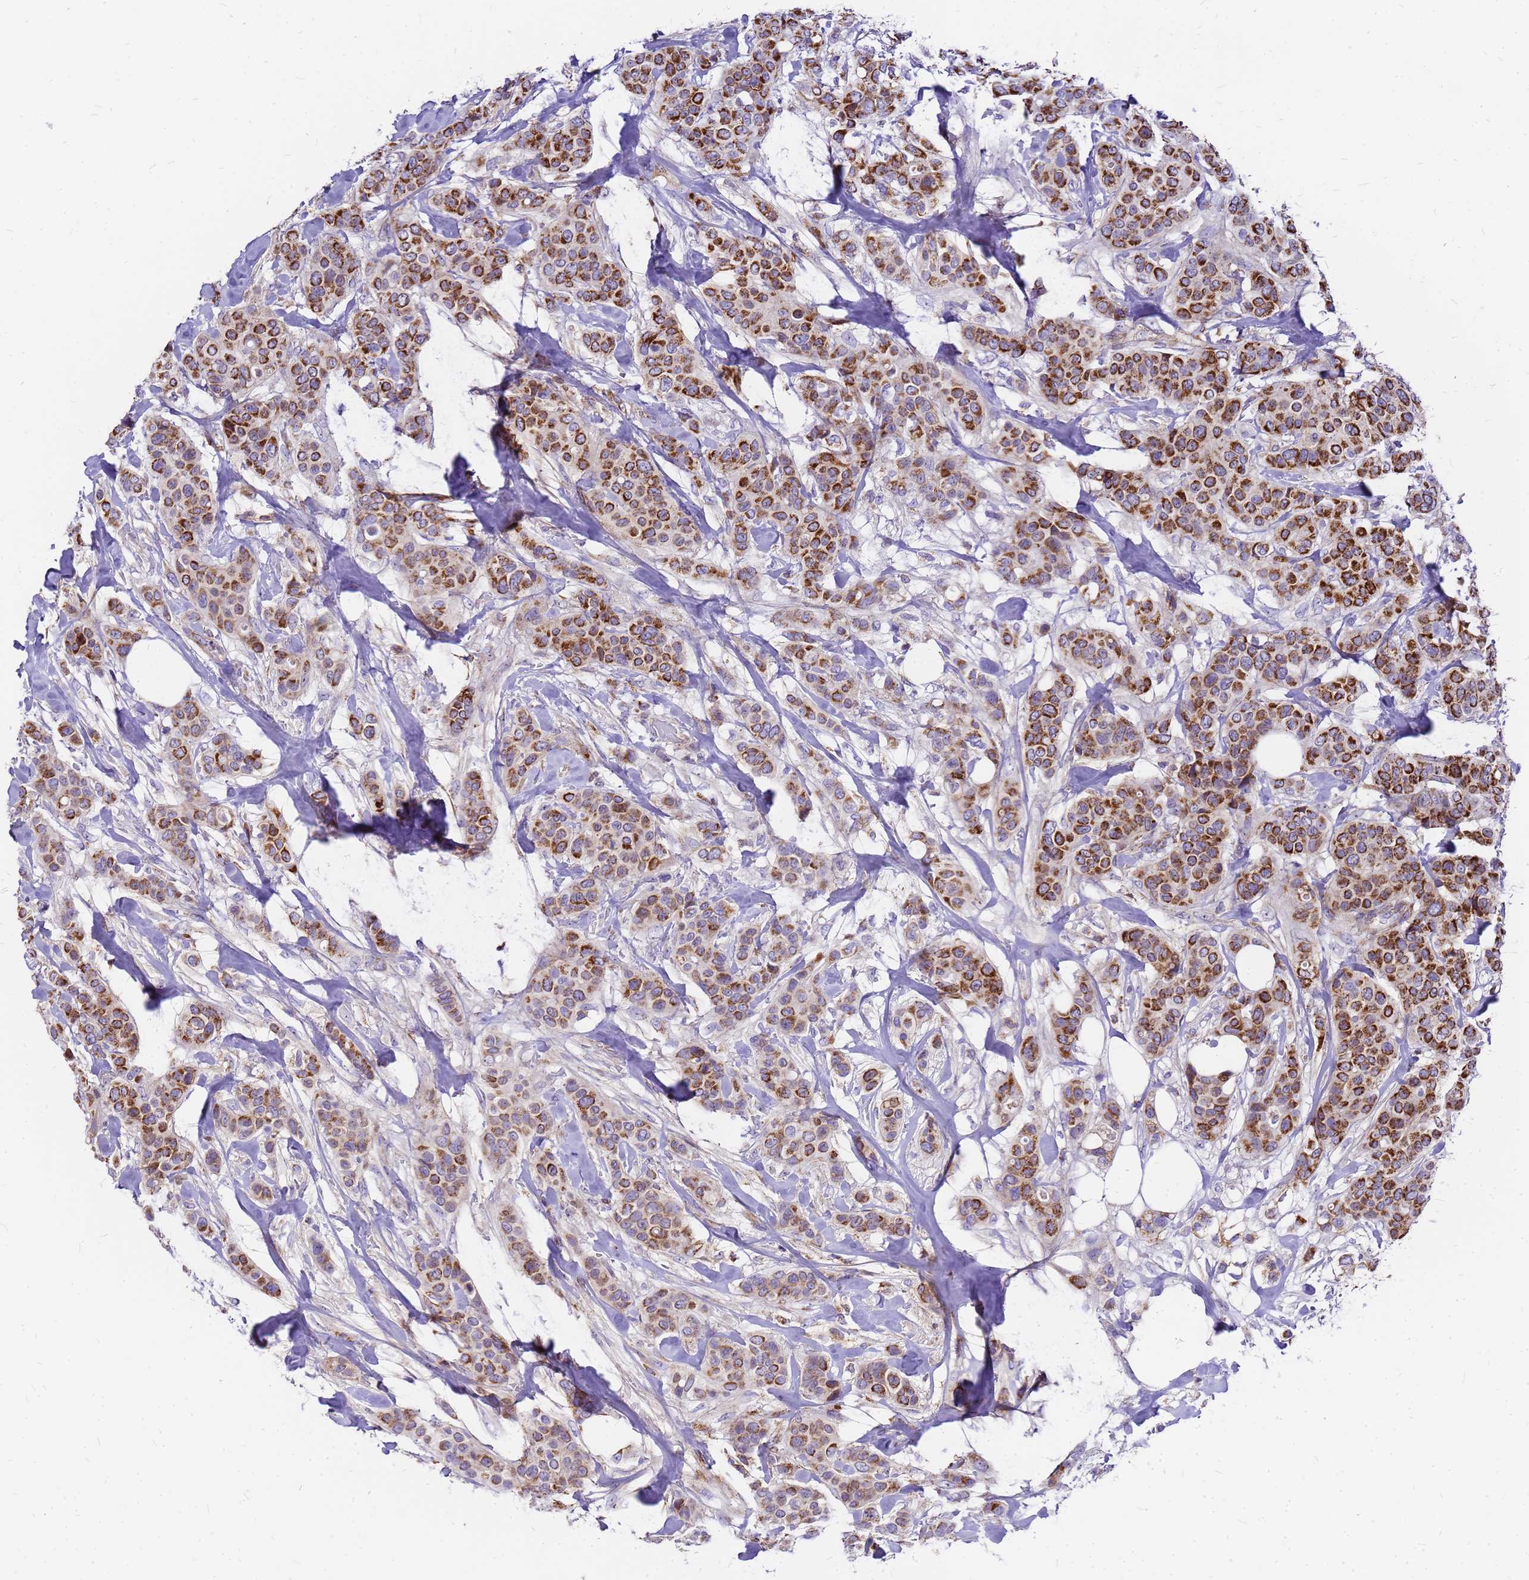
{"staining": {"intensity": "strong", "quantity": ">75%", "location": "cytoplasmic/membranous"}, "tissue": "breast cancer", "cell_type": "Tumor cells", "image_type": "cancer", "snomed": [{"axis": "morphology", "description": "Lobular carcinoma"}, {"axis": "topography", "description": "Breast"}], "caption": "The immunohistochemical stain highlights strong cytoplasmic/membranous staining in tumor cells of breast cancer (lobular carcinoma) tissue.", "gene": "MRPS26", "patient": {"sex": "female", "age": 51}}